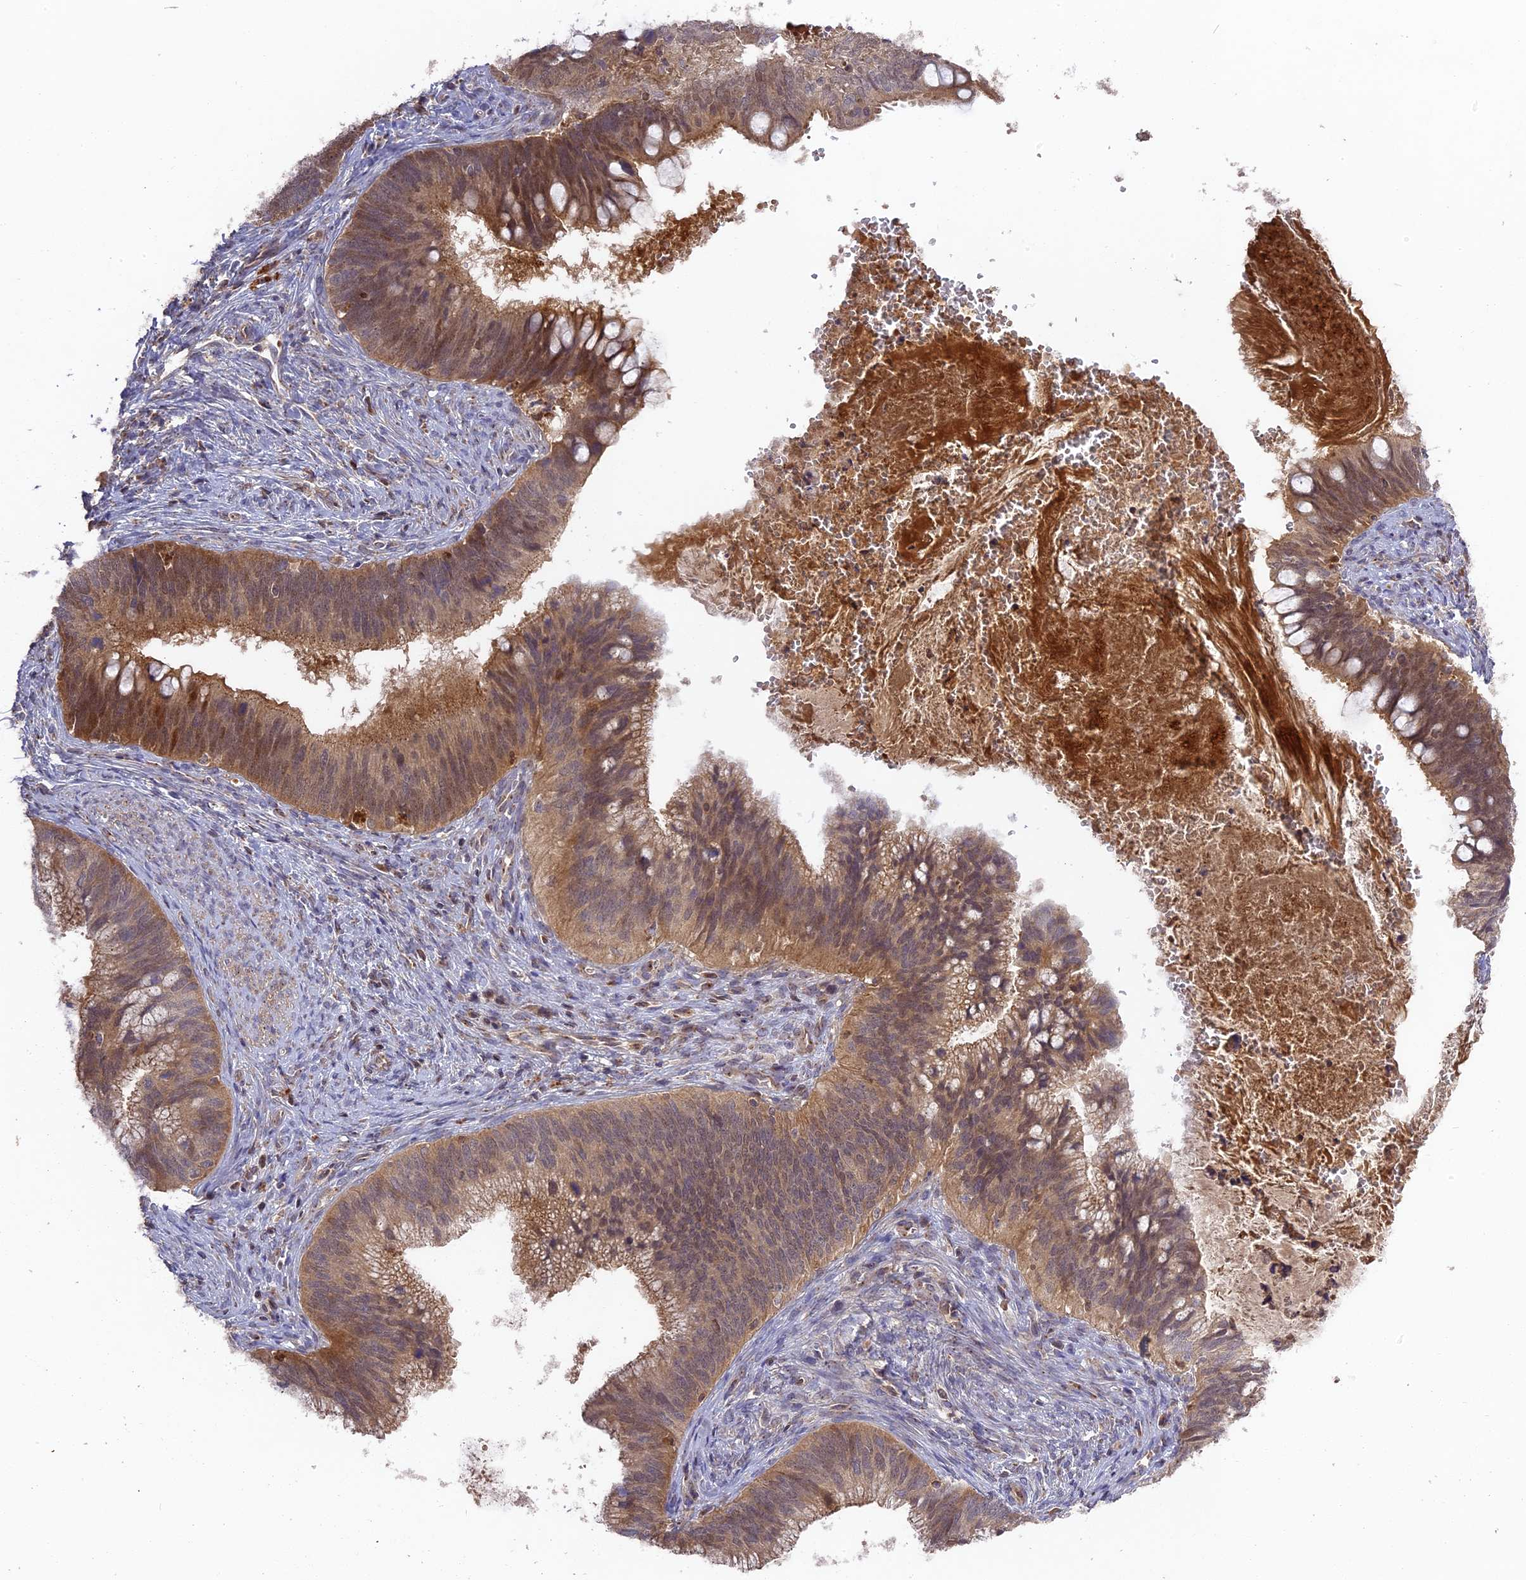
{"staining": {"intensity": "moderate", "quantity": ">75%", "location": "cytoplasmic/membranous"}, "tissue": "cervical cancer", "cell_type": "Tumor cells", "image_type": "cancer", "snomed": [{"axis": "morphology", "description": "Adenocarcinoma, NOS"}, {"axis": "topography", "description": "Cervix"}], "caption": "Moderate cytoplasmic/membranous positivity is present in about >75% of tumor cells in cervical cancer.", "gene": "RPIA", "patient": {"sex": "female", "age": 42}}